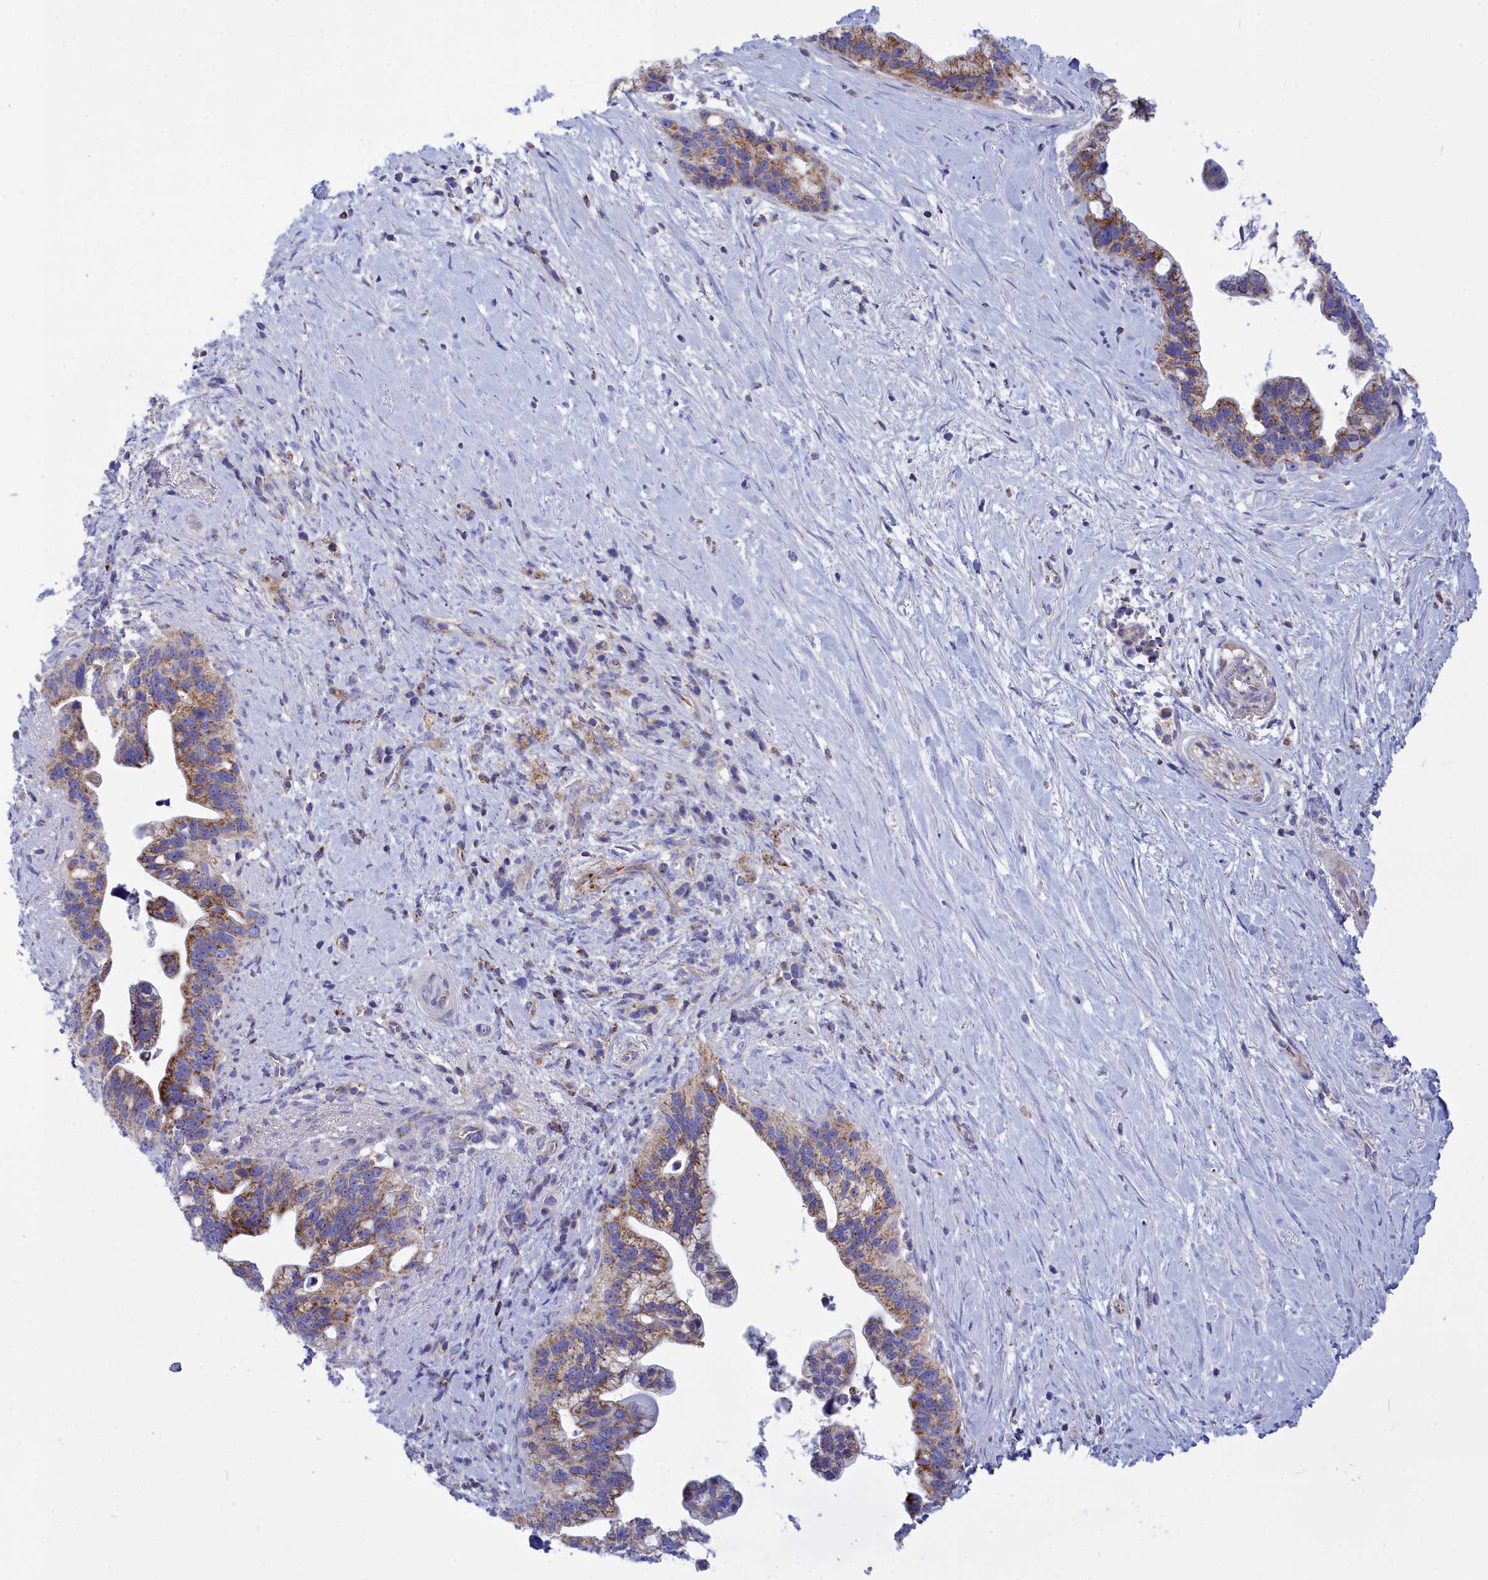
{"staining": {"intensity": "moderate", "quantity": ">75%", "location": "cytoplasmic/membranous"}, "tissue": "pancreatic cancer", "cell_type": "Tumor cells", "image_type": "cancer", "snomed": [{"axis": "morphology", "description": "Adenocarcinoma, NOS"}, {"axis": "topography", "description": "Pancreas"}], "caption": "Pancreatic adenocarcinoma stained with IHC demonstrates moderate cytoplasmic/membranous staining in approximately >75% of tumor cells.", "gene": "CCRL2", "patient": {"sex": "female", "age": 83}}